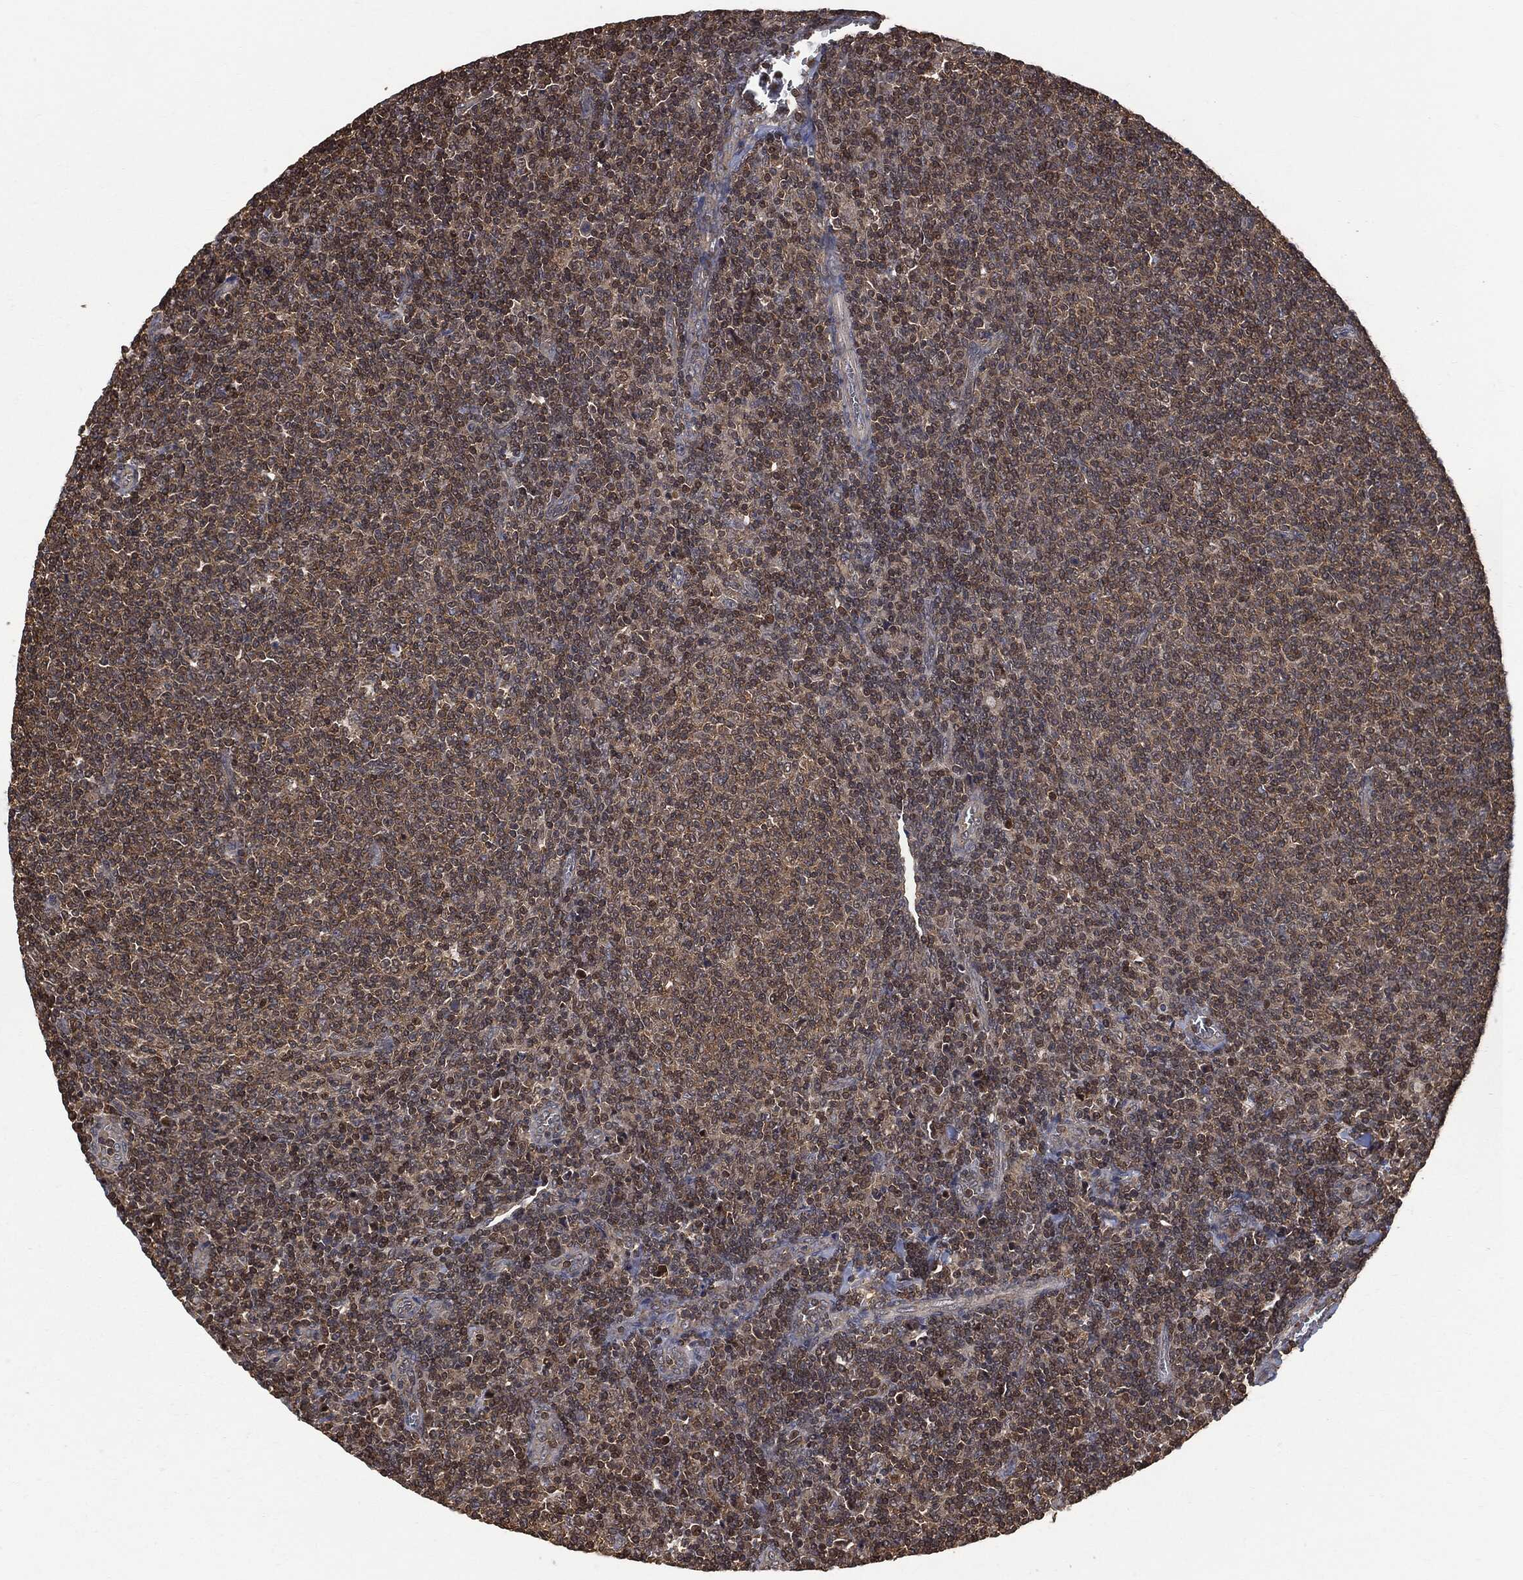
{"staining": {"intensity": "moderate", "quantity": ">75%", "location": "cytoplasmic/membranous"}, "tissue": "lymphoma", "cell_type": "Tumor cells", "image_type": "cancer", "snomed": [{"axis": "morphology", "description": "Malignant lymphoma, non-Hodgkin's type, Low grade"}, {"axis": "topography", "description": "Lymph node"}], "caption": "A brown stain highlights moderate cytoplasmic/membranous staining of a protein in human lymphoma tumor cells. (DAB IHC with brightfield microscopy, high magnification).", "gene": "PSMB10", "patient": {"sex": "male", "age": 52}}